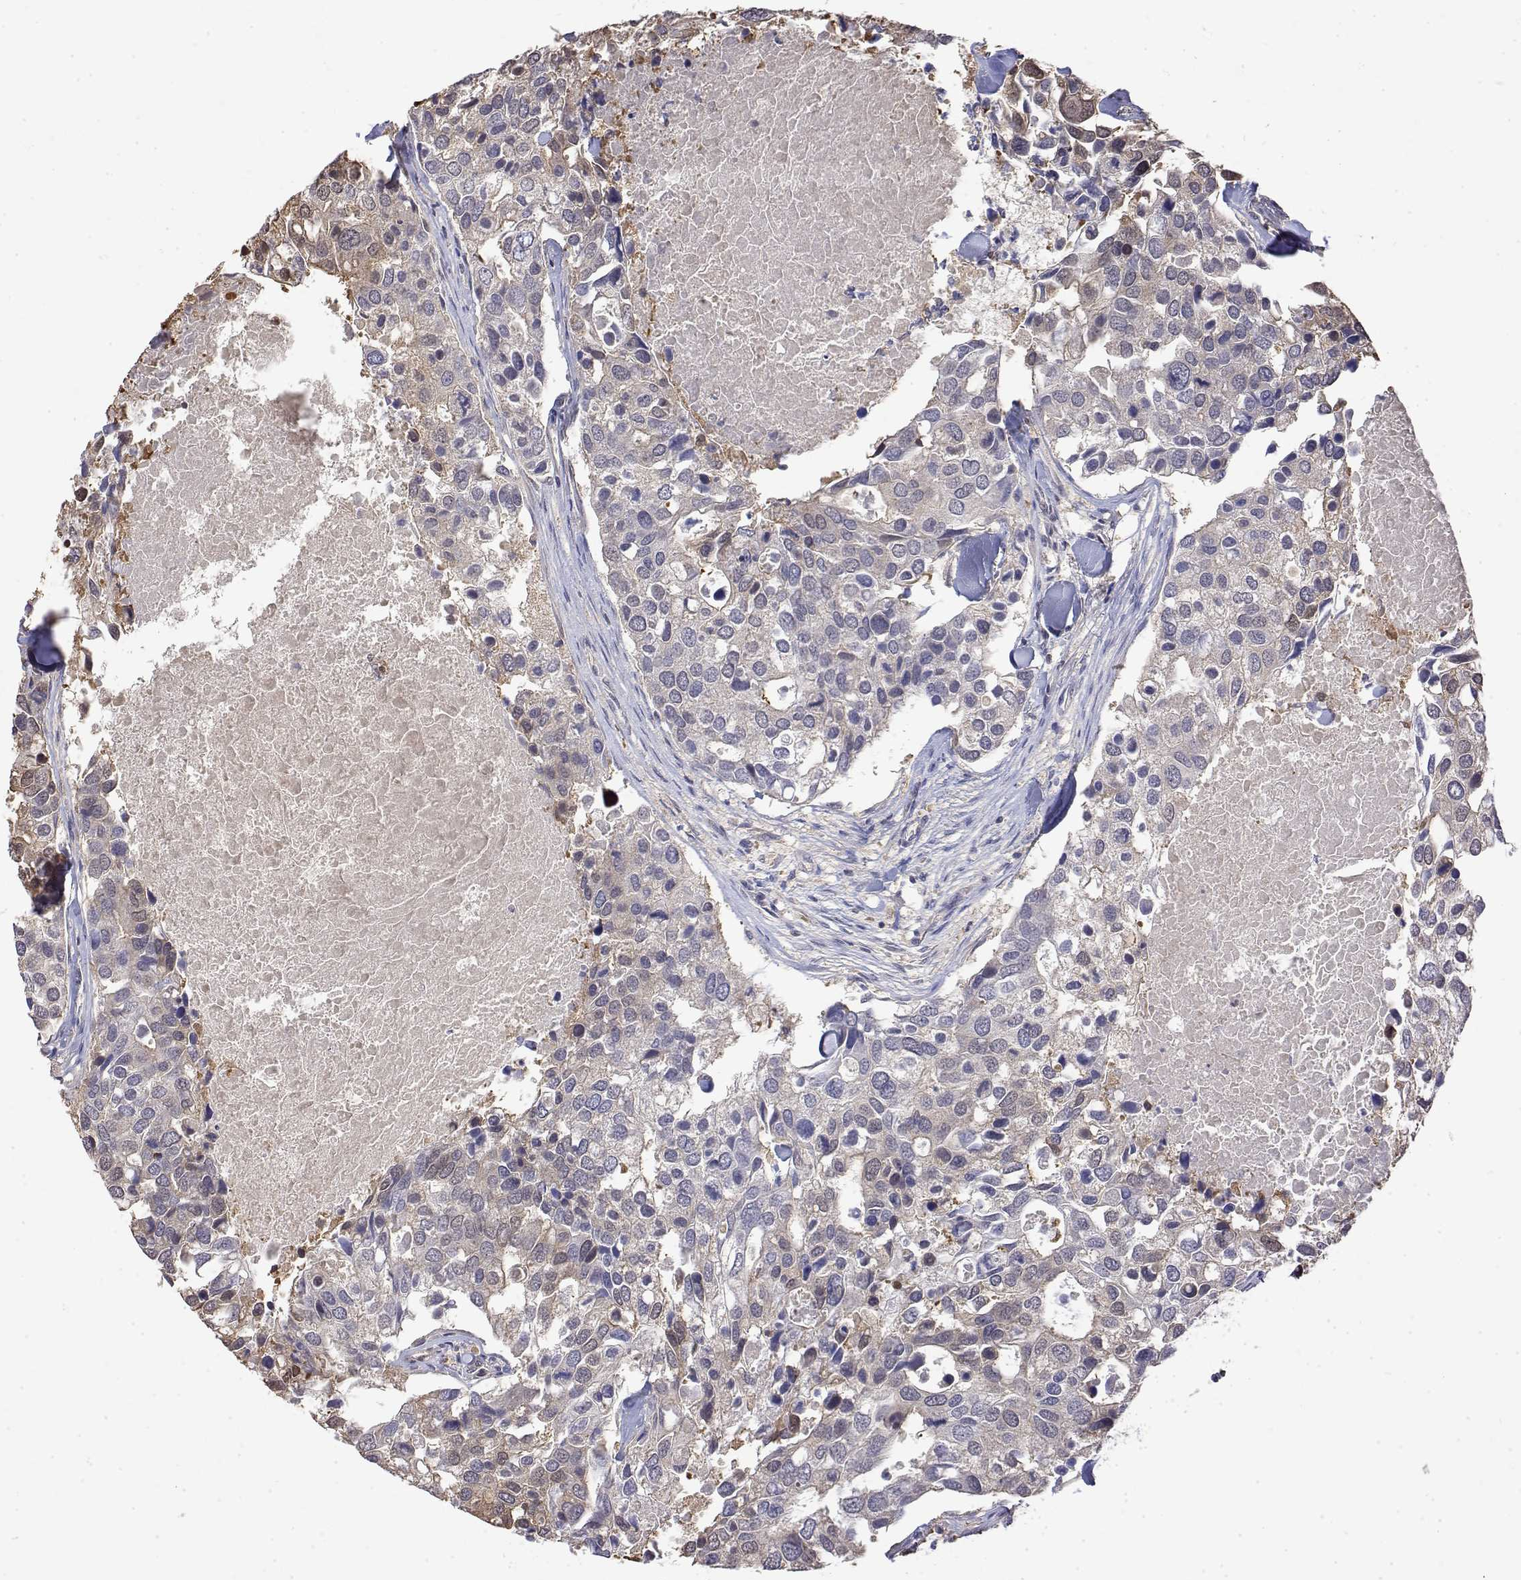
{"staining": {"intensity": "negative", "quantity": "none", "location": "none"}, "tissue": "breast cancer", "cell_type": "Tumor cells", "image_type": "cancer", "snomed": [{"axis": "morphology", "description": "Duct carcinoma"}, {"axis": "topography", "description": "Breast"}], "caption": "DAB immunohistochemical staining of human breast cancer (invasive ductal carcinoma) demonstrates no significant staining in tumor cells.", "gene": "TPI1", "patient": {"sex": "female", "age": 83}}